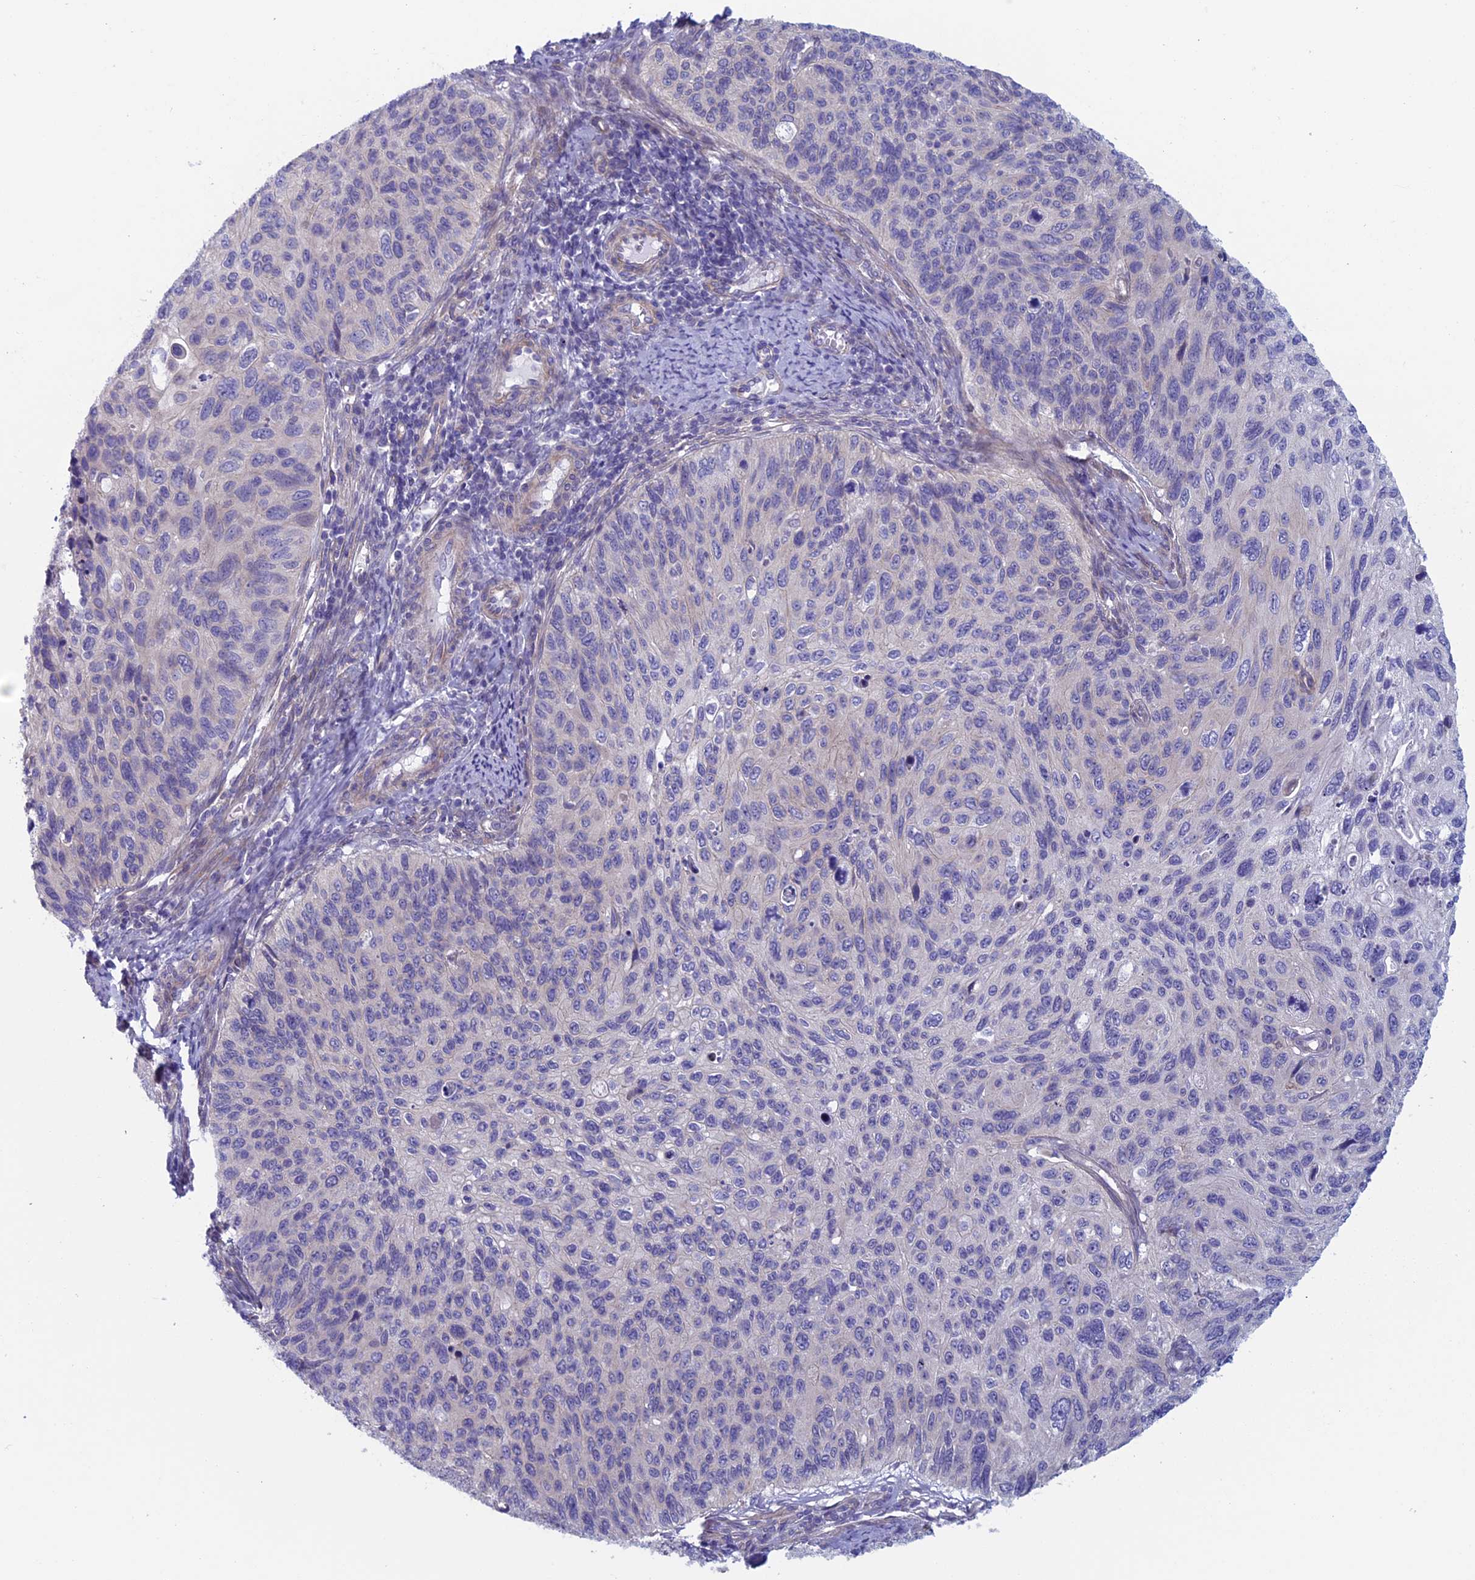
{"staining": {"intensity": "negative", "quantity": "none", "location": "none"}, "tissue": "cervical cancer", "cell_type": "Tumor cells", "image_type": "cancer", "snomed": [{"axis": "morphology", "description": "Squamous cell carcinoma, NOS"}, {"axis": "topography", "description": "Cervix"}], "caption": "Tumor cells show no significant protein expression in cervical squamous cell carcinoma.", "gene": "CNOT6L", "patient": {"sex": "female", "age": 70}}